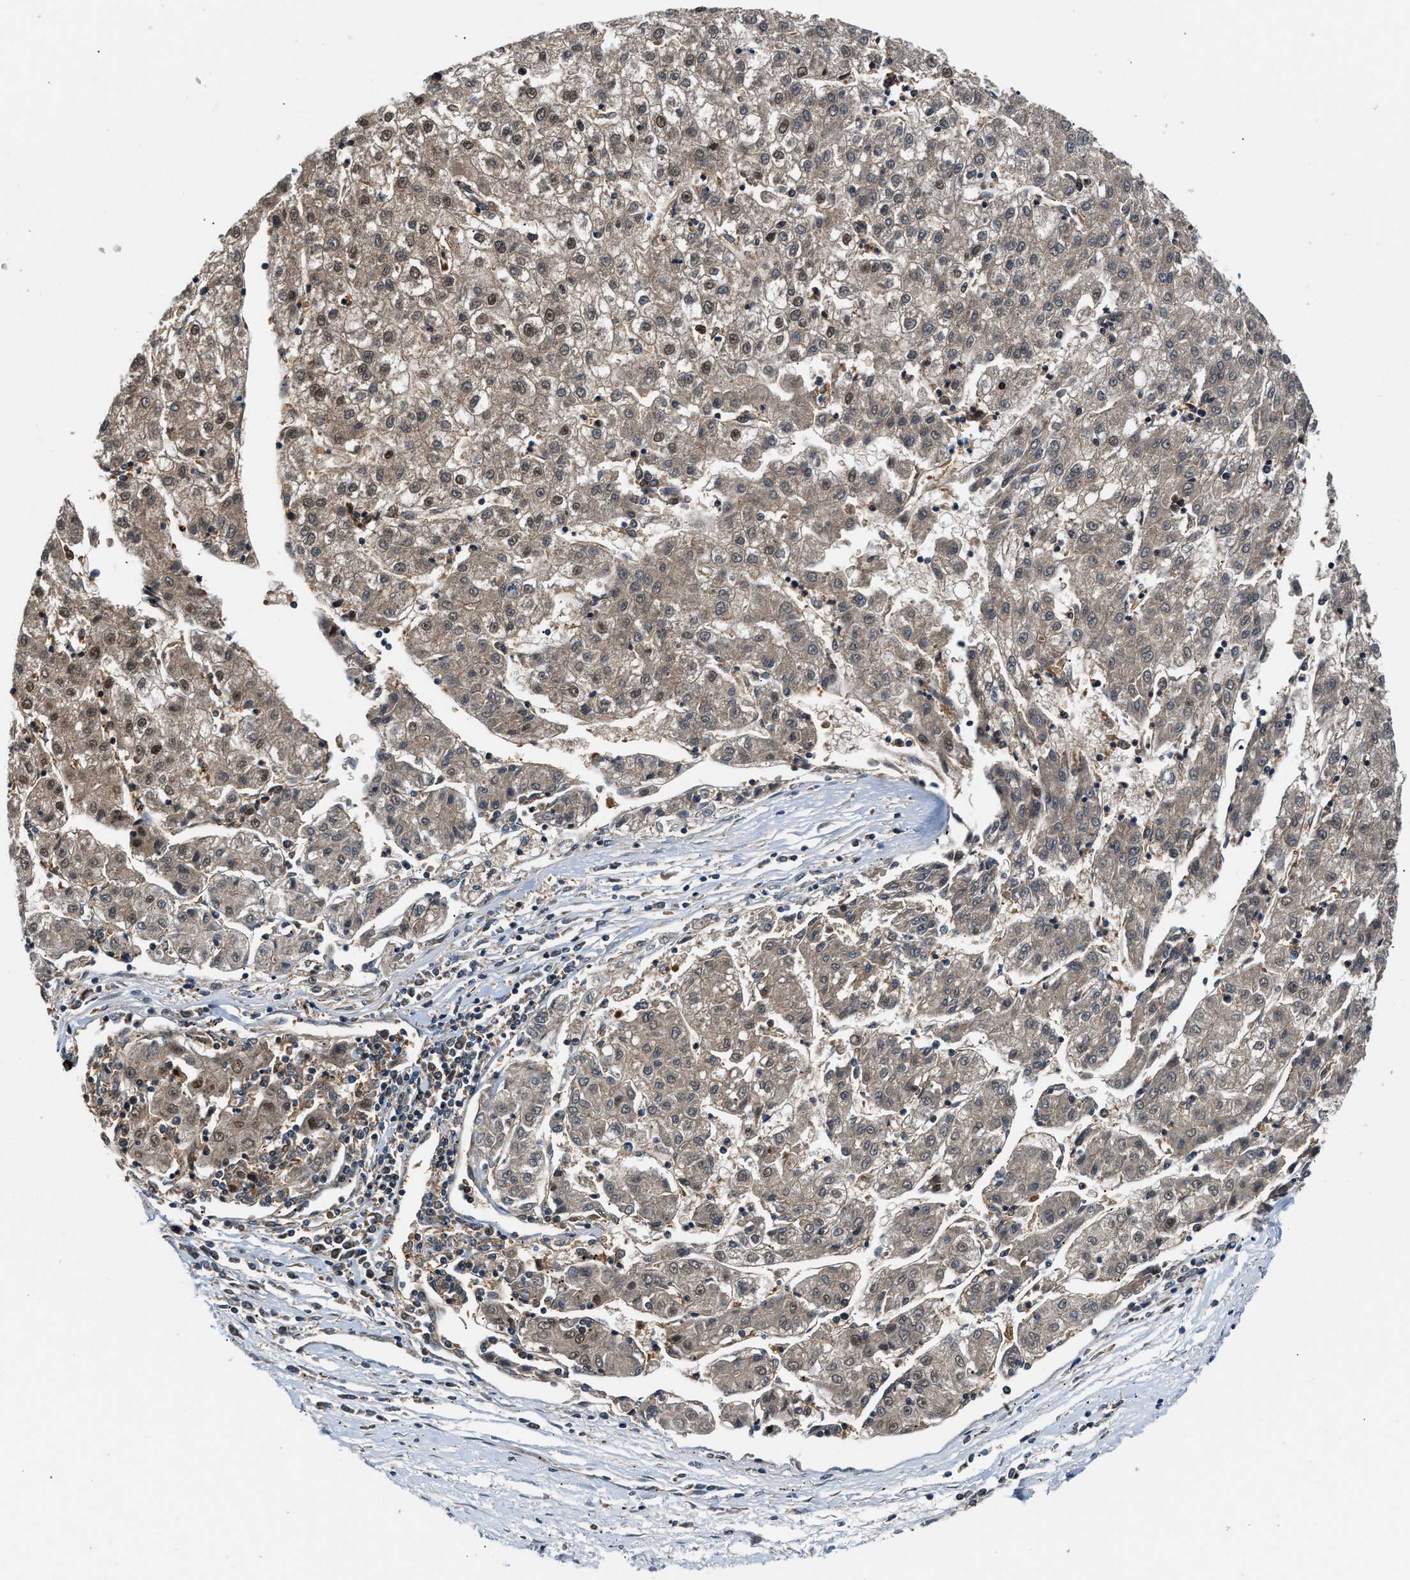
{"staining": {"intensity": "weak", "quantity": "<25%", "location": "cytoplasmic/membranous,nuclear"}, "tissue": "liver cancer", "cell_type": "Tumor cells", "image_type": "cancer", "snomed": [{"axis": "morphology", "description": "Carcinoma, Hepatocellular, NOS"}, {"axis": "topography", "description": "Liver"}], "caption": "This micrograph is of liver cancer stained with immunohistochemistry (IHC) to label a protein in brown with the nuclei are counter-stained blue. There is no positivity in tumor cells. (DAB (3,3'-diaminobenzidine) IHC with hematoxylin counter stain).", "gene": "TUT7", "patient": {"sex": "male", "age": 72}}